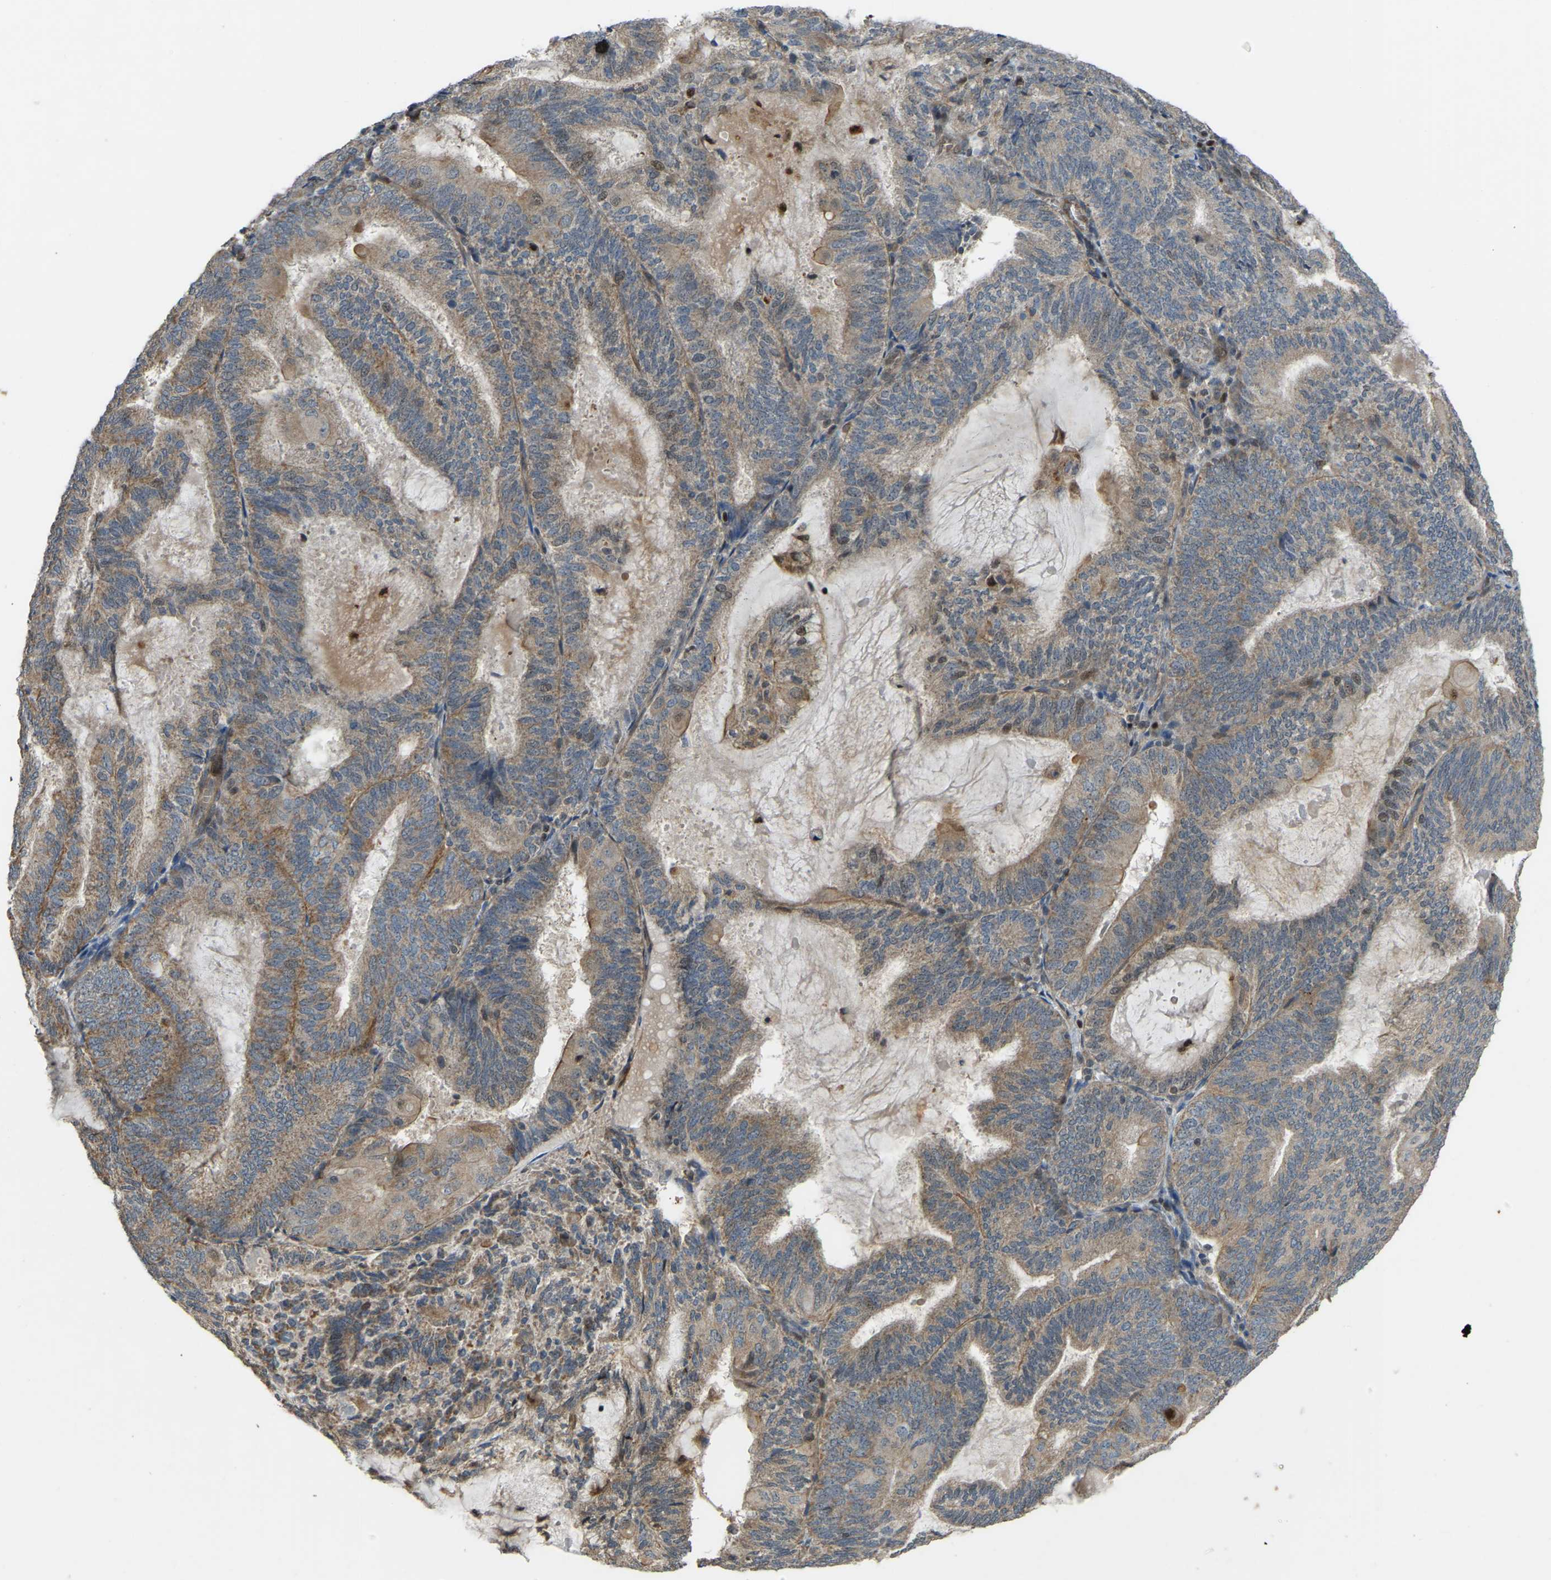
{"staining": {"intensity": "moderate", "quantity": ">75%", "location": "cytoplasmic/membranous"}, "tissue": "endometrial cancer", "cell_type": "Tumor cells", "image_type": "cancer", "snomed": [{"axis": "morphology", "description": "Adenocarcinoma, NOS"}, {"axis": "topography", "description": "Endometrium"}], "caption": "Tumor cells display moderate cytoplasmic/membranous positivity in approximately >75% of cells in endometrial cancer. (Stains: DAB in brown, nuclei in blue, Microscopy: brightfield microscopy at high magnification).", "gene": "C21orf91", "patient": {"sex": "female", "age": 81}}